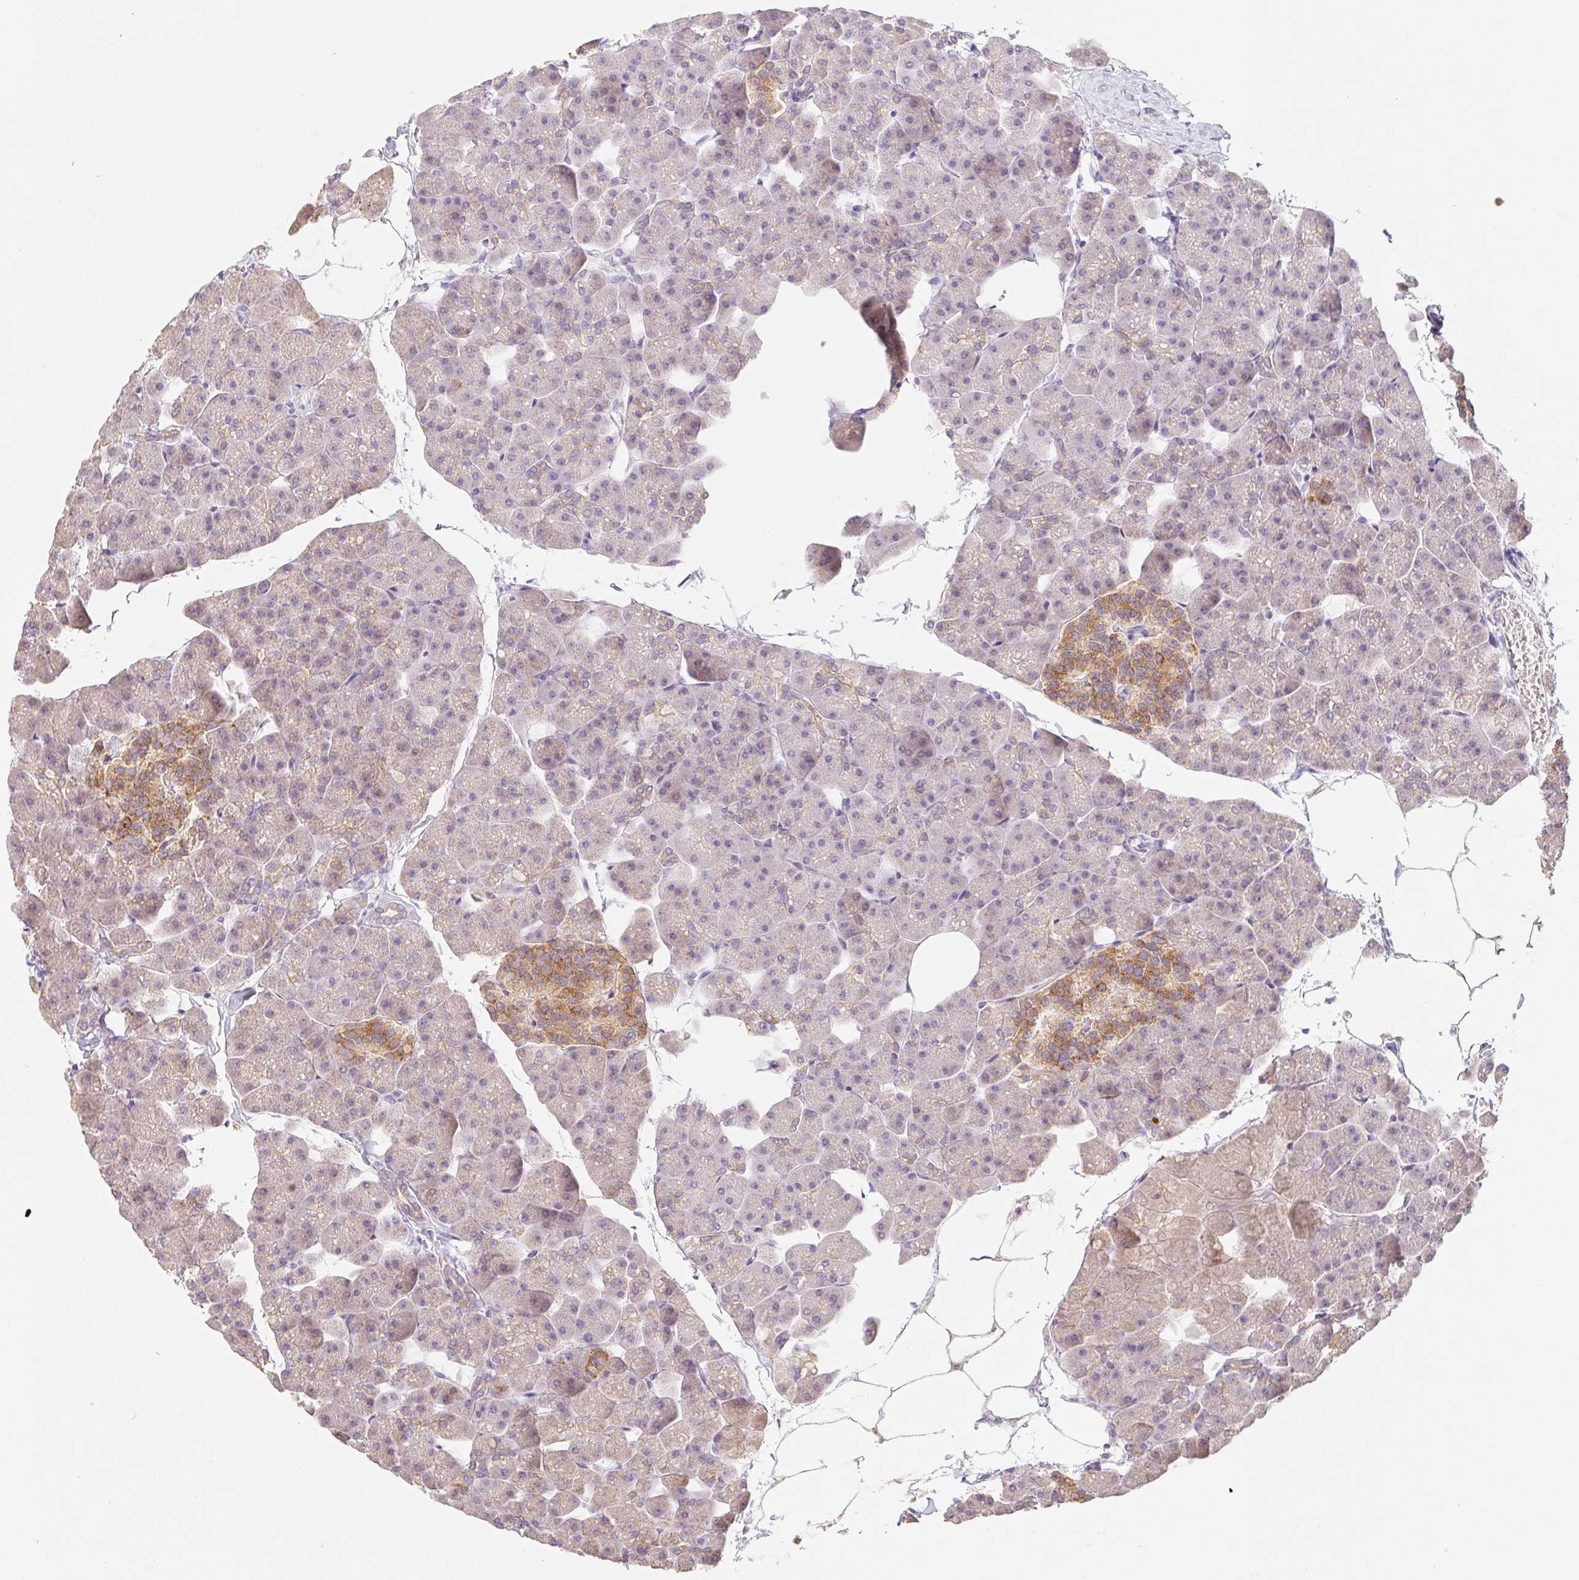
{"staining": {"intensity": "weak", "quantity": "<25%", "location": "cytoplasmic/membranous"}, "tissue": "pancreas", "cell_type": "Exocrine glandular cells", "image_type": "normal", "snomed": [{"axis": "morphology", "description": "Normal tissue, NOS"}, {"axis": "topography", "description": "Pancreas"}], "caption": "This is an immunohistochemistry (IHC) micrograph of normal pancreas. There is no positivity in exocrine glandular cells.", "gene": "MIA2", "patient": {"sex": "male", "age": 35}}